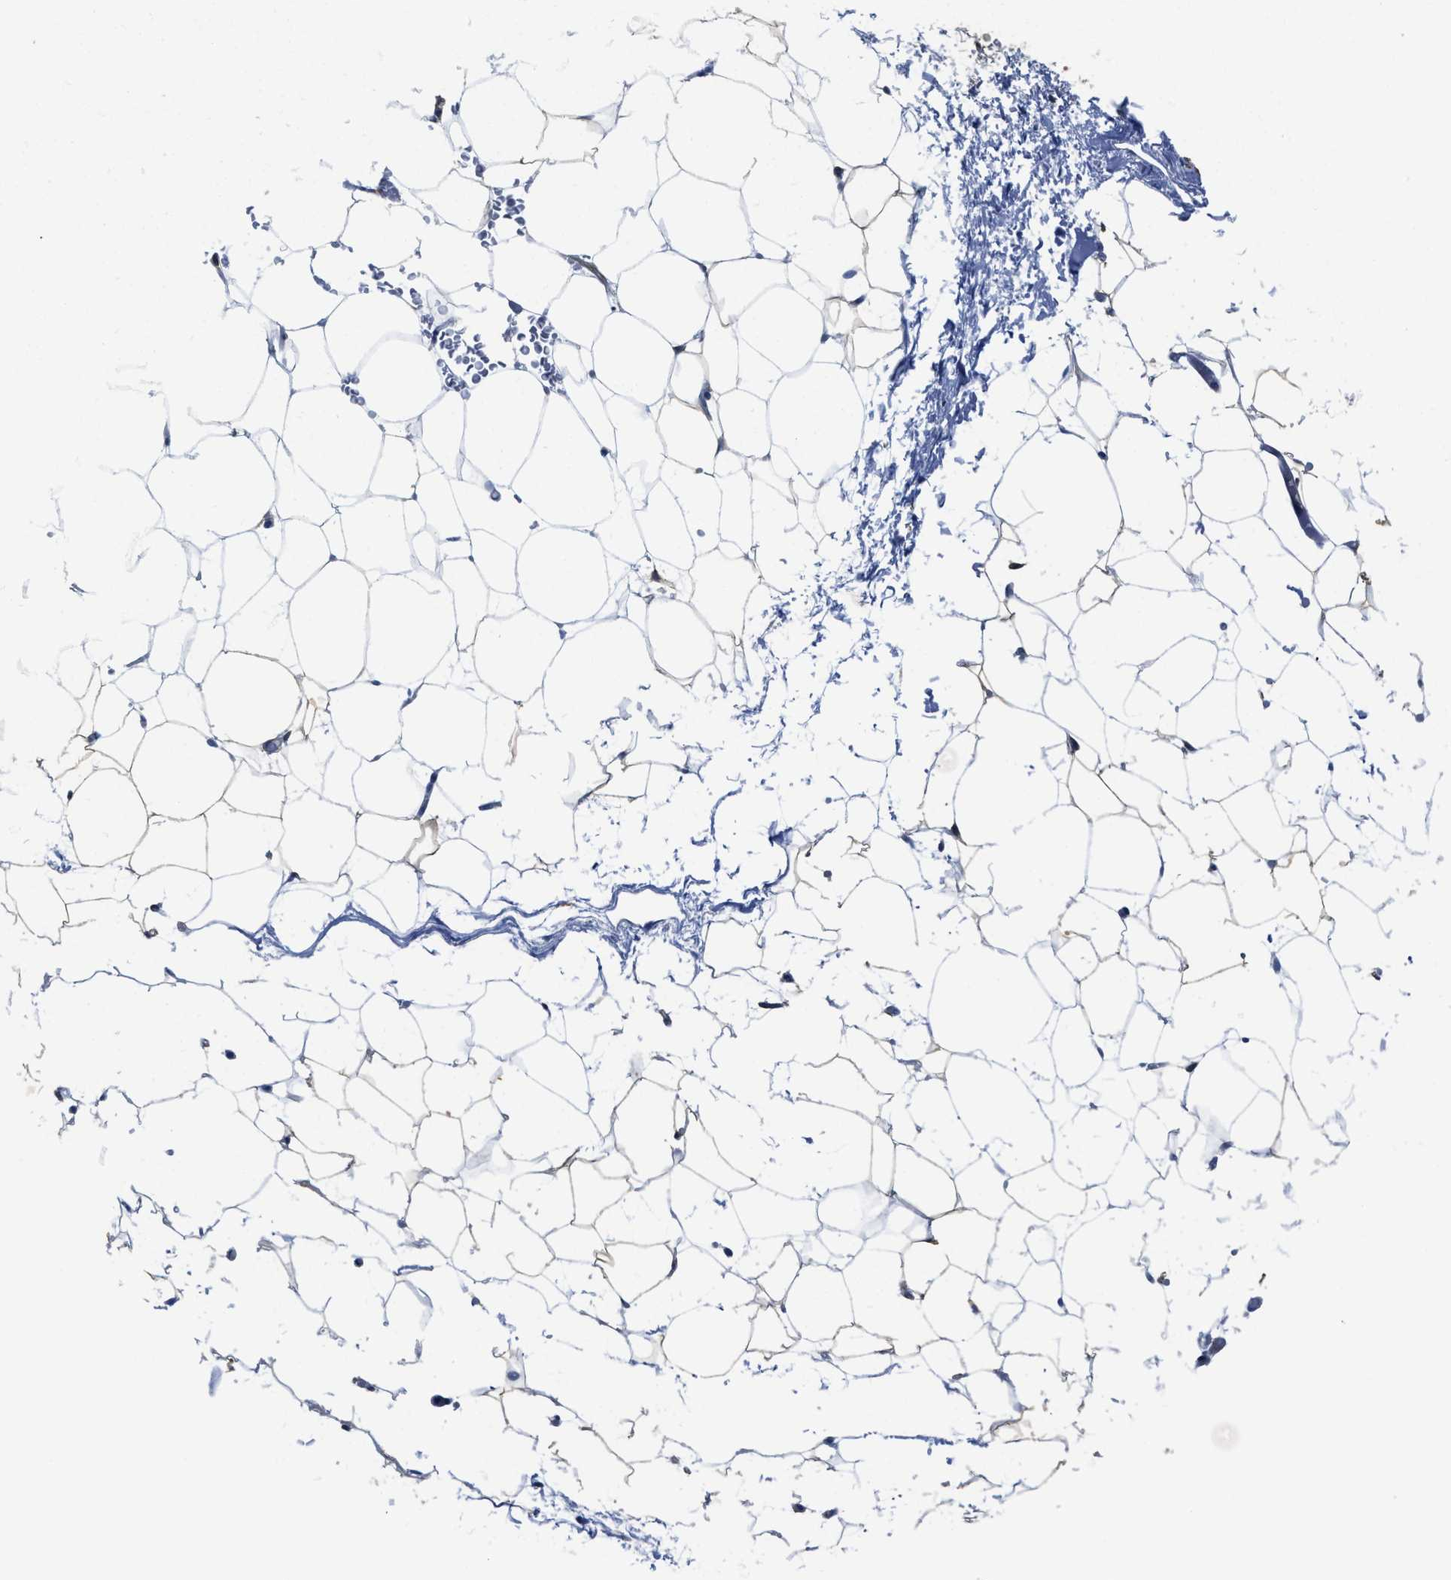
{"staining": {"intensity": "strong", "quantity": ">75%", "location": "cytoplasmic/membranous"}, "tissue": "adipose tissue", "cell_type": "Adipocytes", "image_type": "normal", "snomed": [{"axis": "morphology", "description": "Normal tissue, NOS"}, {"axis": "topography", "description": "Breast"}, {"axis": "topography", "description": "Soft tissue"}], "caption": "Strong cytoplasmic/membranous expression is identified in about >75% of adipocytes in benign adipose tissue. Ihc stains the protein in brown and the nuclei are stained blue.", "gene": "TUB", "patient": {"sex": "female", "age": 75}}